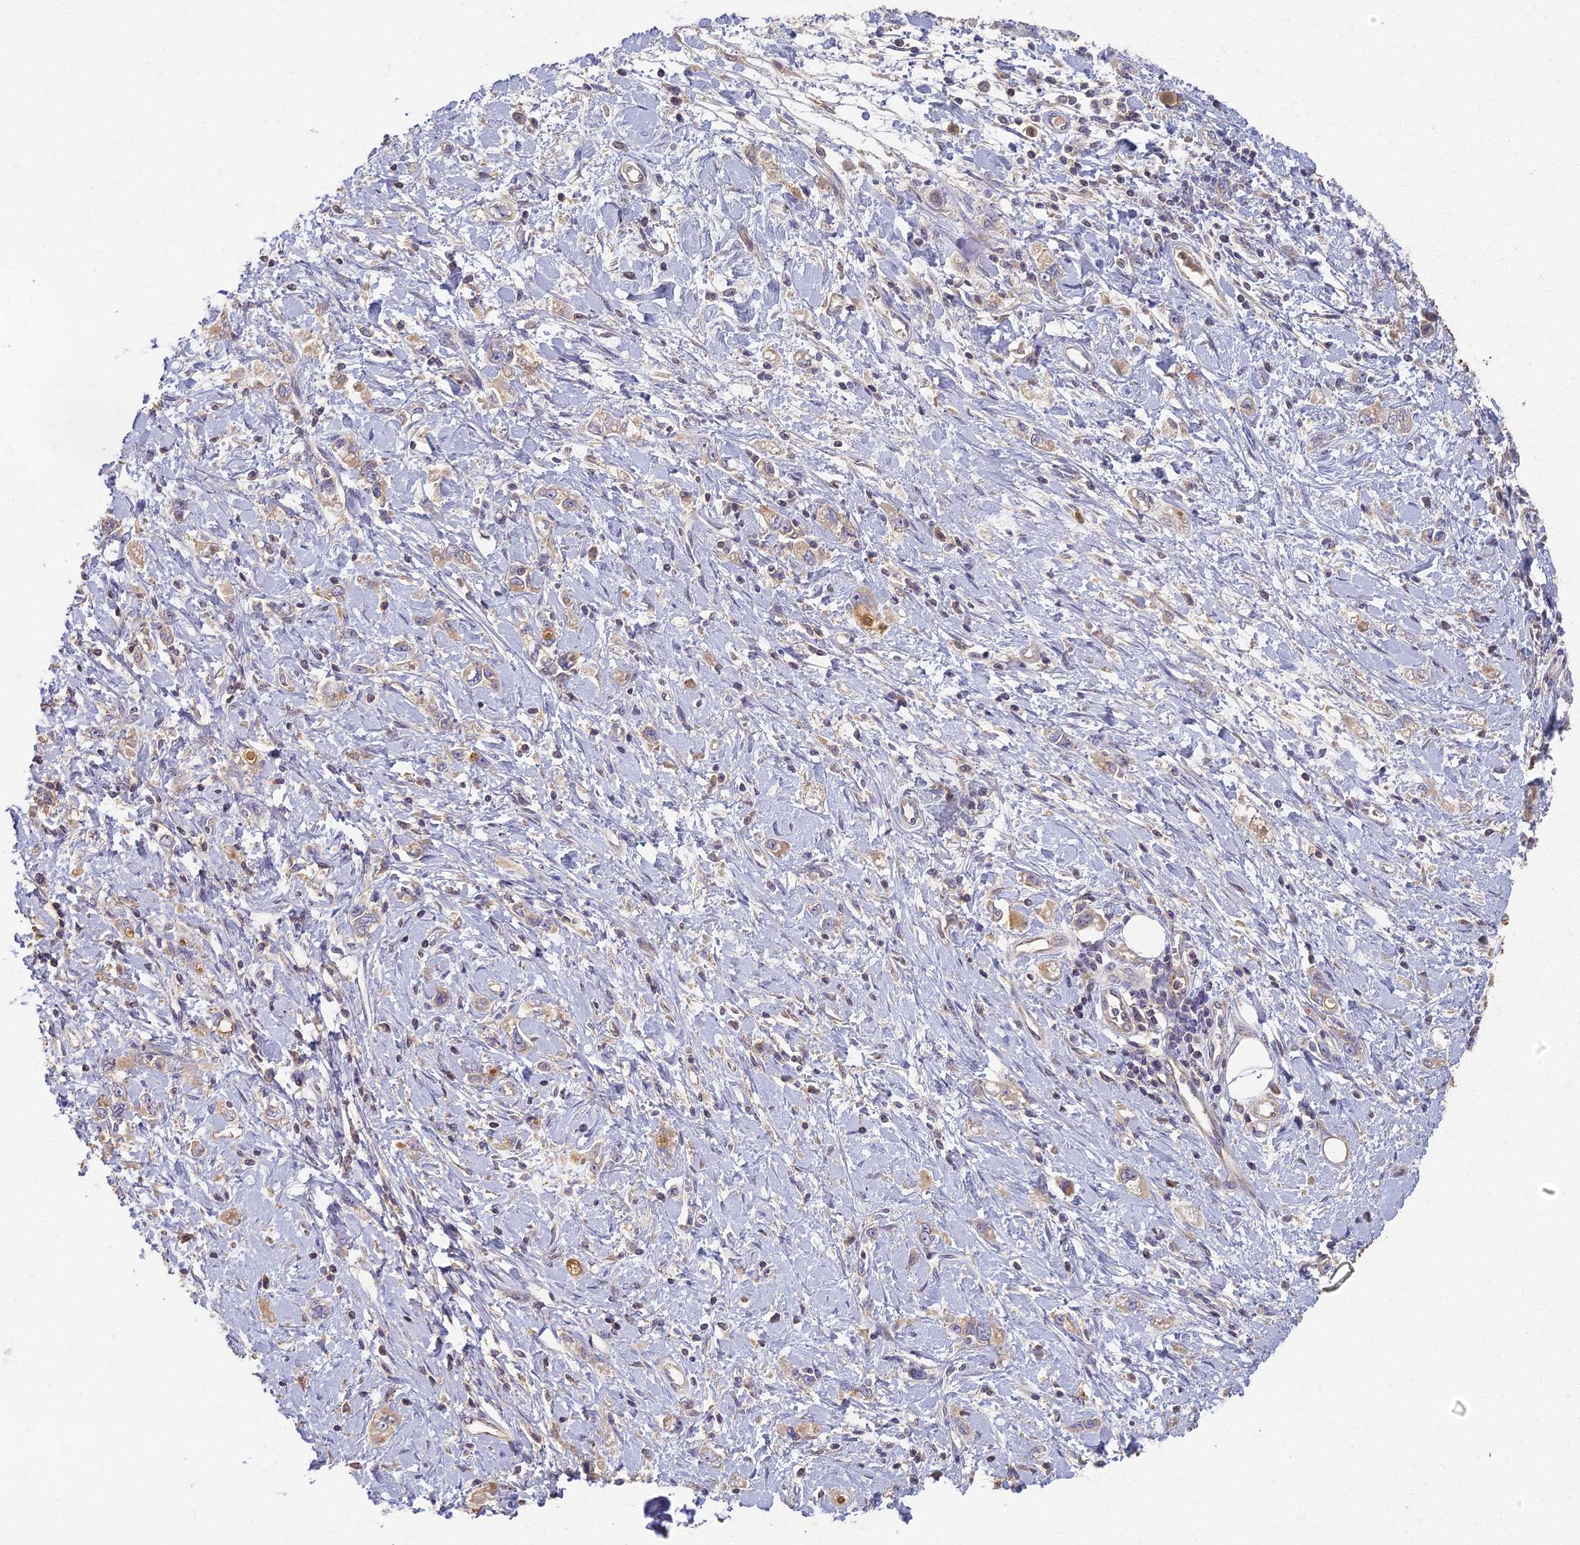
{"staining": {"intensity": "negative", "quantity": "none", "location": "none"}, "tissue": "stomach cancer", "cell_type": "Tumor cells", "image_type": "cancer", "snomed": [{"axis": "morphology", "description": "Adenocarcinoma, NOS"}, {"axis": "topography", "description": "Stomach"}], "caption": "Image shows no protein staining in tumor cells of stomach cancer (adenocarcinoma) tissue. Nuclei are stained in blue.", "gene": "AP4E1", "patient": {"sex": "female", "age": 76}}